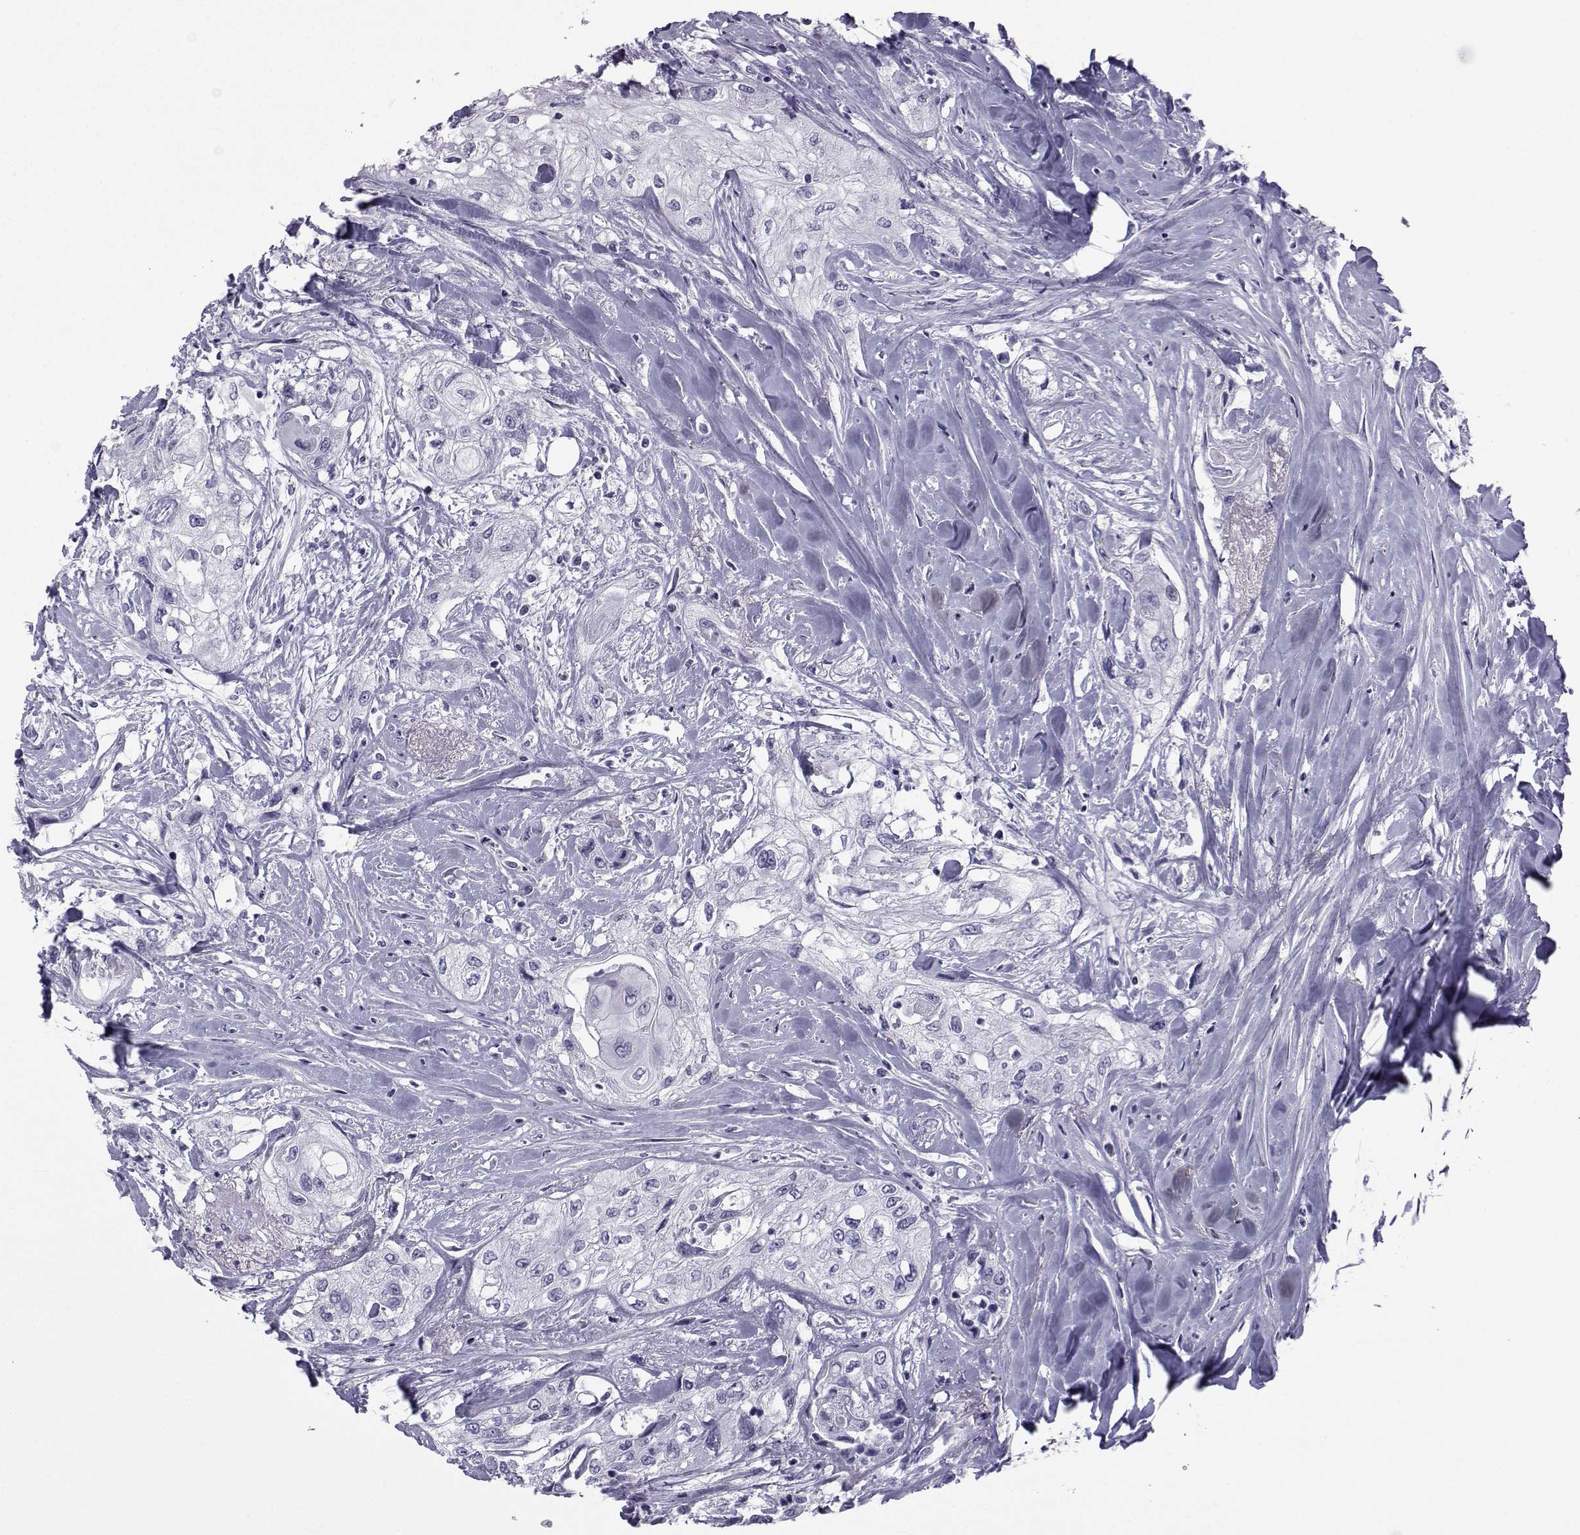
{"staining": {"intensity": "negative", "quantity": "none", "location": "none"}, "tissue": "head and neck cancer", "cell_type": "Tumor cells", "image_type": "cancer", "snomed": [{"axis": "morphology", "description": "Normal tissue, NOS"}, {"axis": "morphology", "description": "Squamous cell carcinoma, NOS"}, {"axis": "topography", "description": "Oral tissue"}, {"axis": "topography", "description": "Peripheral nerve tissue"}, {"axis": "topography", "description": "Head-Neck"}], "caption": "Tumor cells show no significant staining in squamous cell carcinoma (head and neck).", "gene": "SPANXD", "patient": {"sex": "female", "age": 59}}